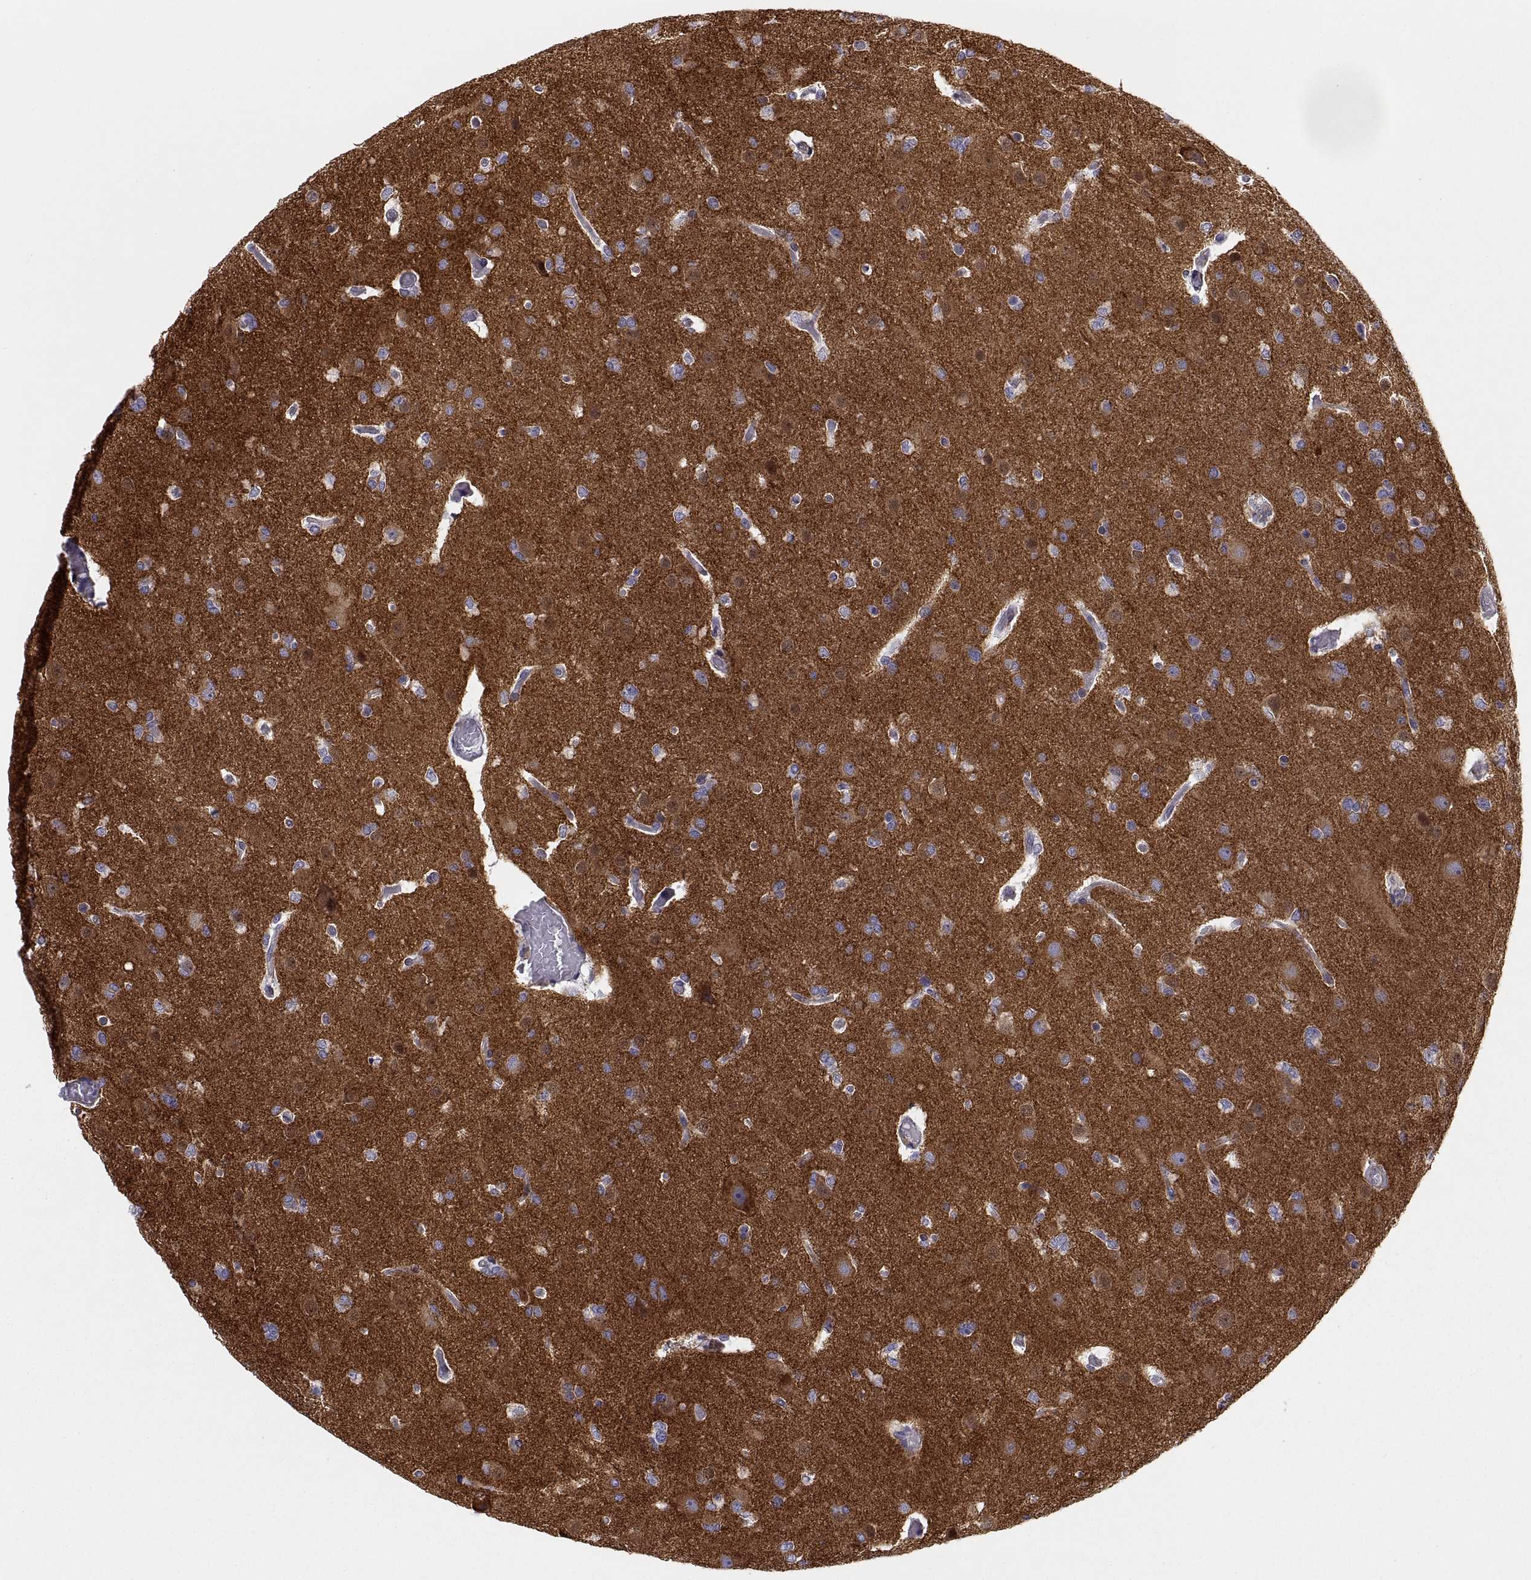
{"staining": {"intensity": "negative", "quantity": "none", "location": "none"}, "tissue": "glioma", "cell_type": "Tumor cells", "image_type": "cancer", "snomed": [{"axis": "morphology", "description": "Glioma, malignant, High grade"}, {"axis": "topography", "description": "Brain"}], "caption": "Tumor cells are negative for brown protein staining in malignant glioma (high-grade).", "gene": "STRC", "patient": {"sex": "male", "age": 68}}